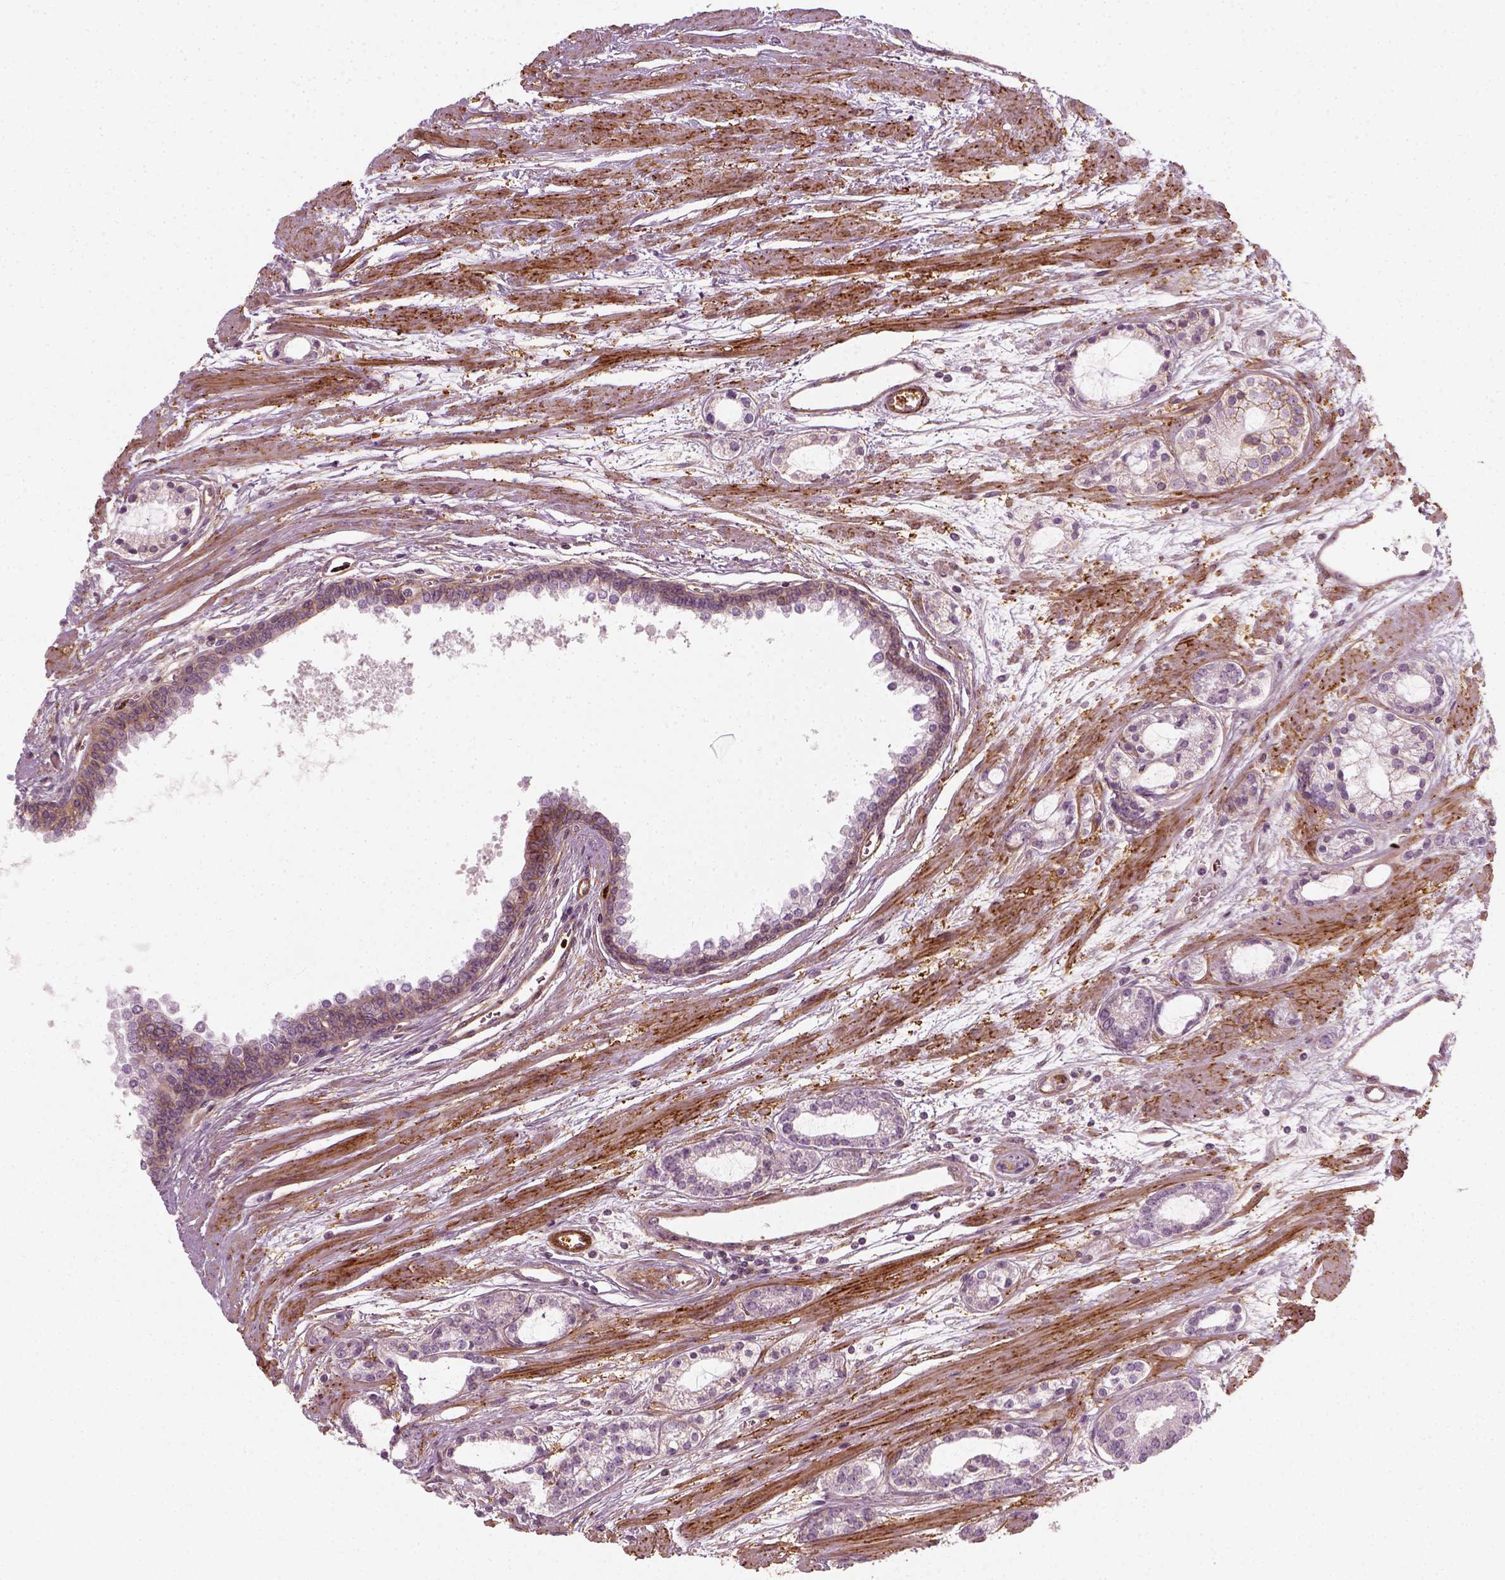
{"staining": {"intensity": "negative", "quantity": "none", "location": "none"}, "tissue": "prostate cancer", "cell_type": "Tumor cells", "image_type": "cancer", "snomed": [{"axis": "morphology", "description": "Adenocarcinoma, Medium grade"}, {"axis": "topography", "description": "Prostate"}], "caption": "The immunohistochemistry histopathology image has no significant staining in tumor cells of adenocarcinoma (medium-grade) (prostate) tissue.", "gene": "NPTN", "patient": {"sex": "male", "age": 57}}